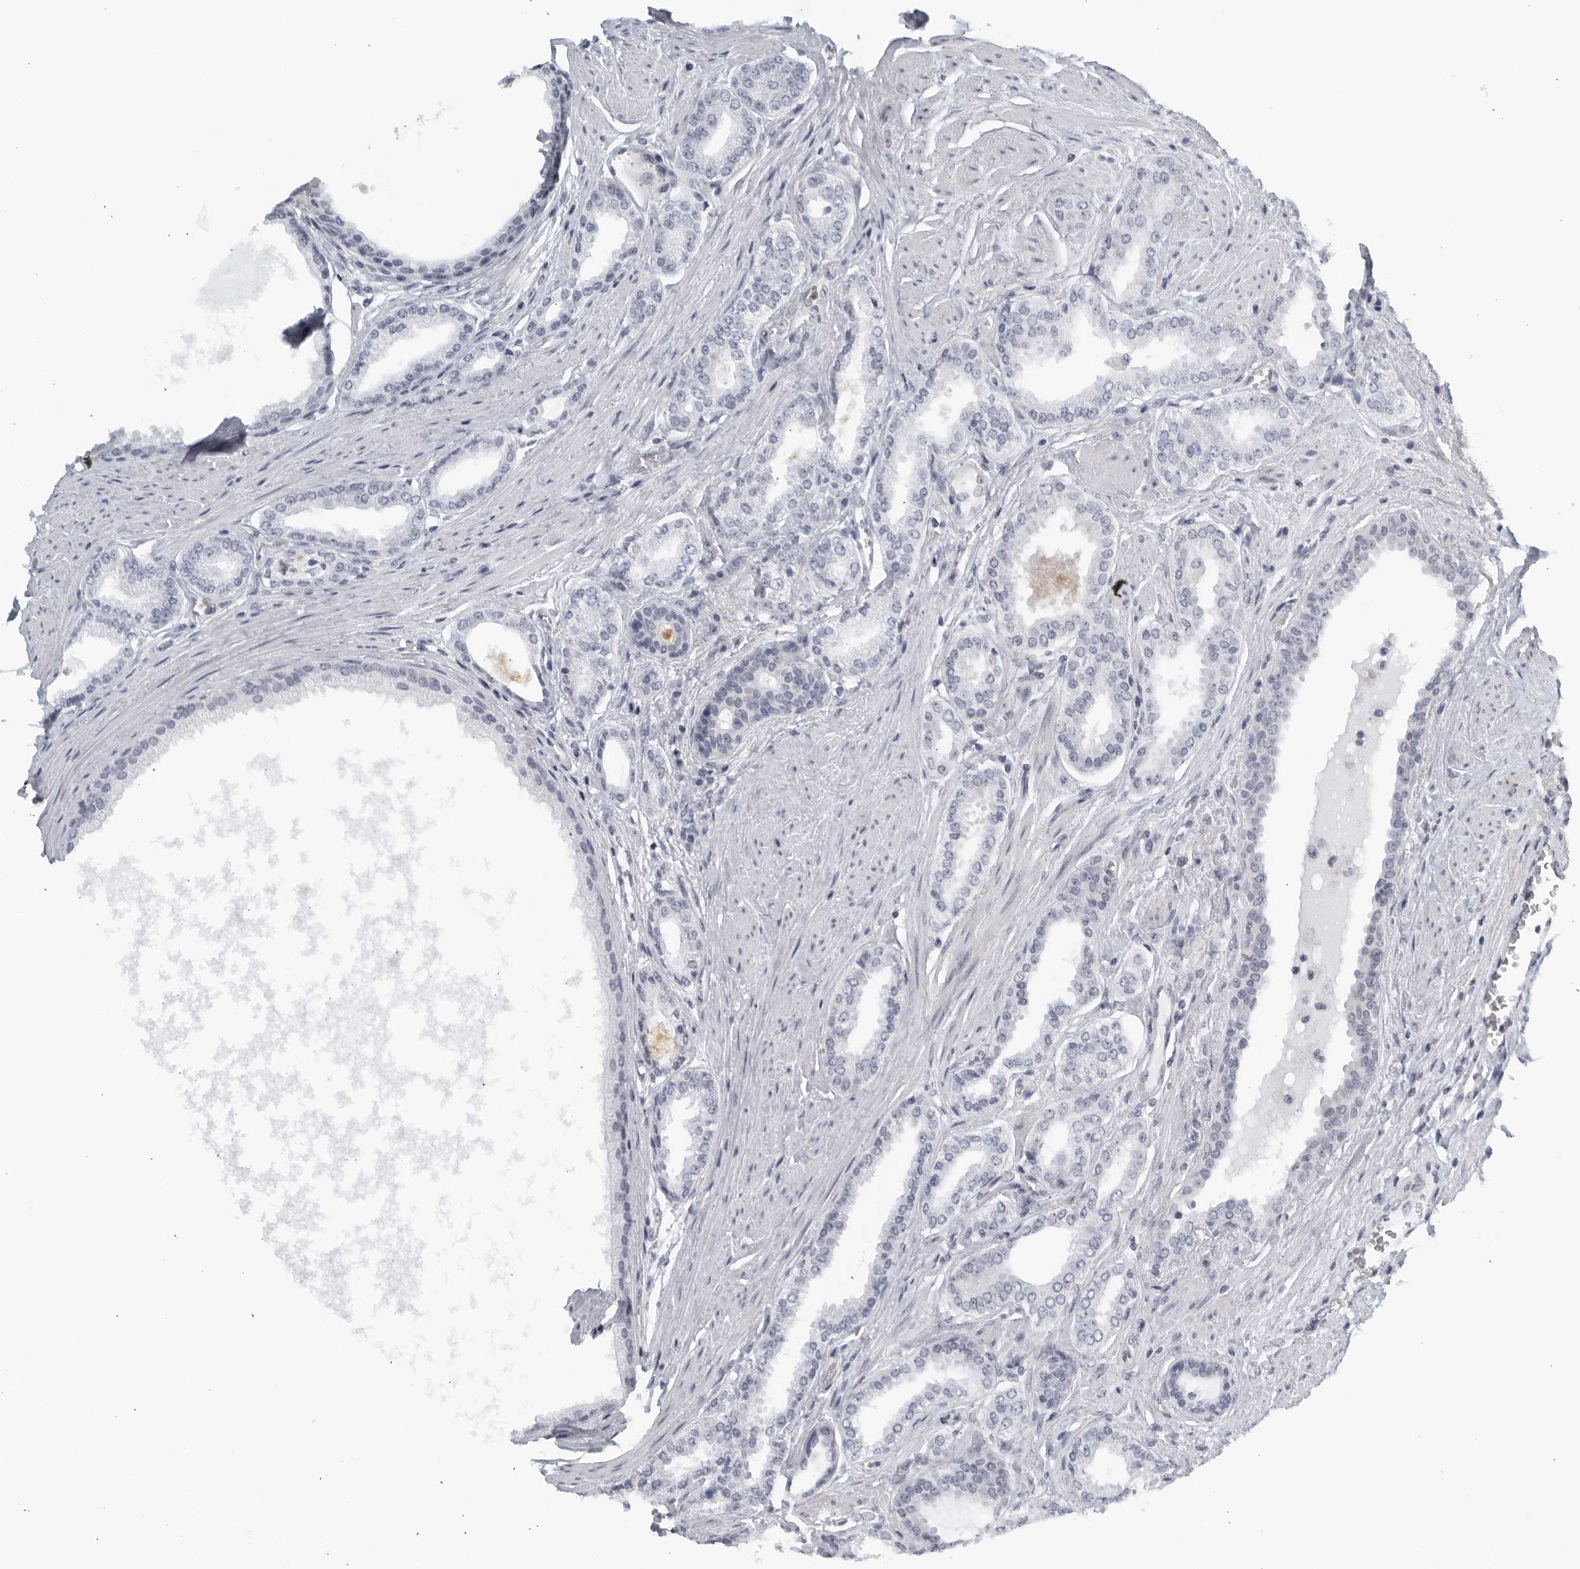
{"staining": {"intensity": "negative", "quantity": "none", "location": "none"}, "tissue": "prostate cancer", "cell_type": "Tumor cells", "image_type": "cancer", "snomed": [{"axis": "morphology", "description": "Adenocarcinoma, Low grade"}, {"axis": "topography", "description": "Prostate"}], "caption": "This photomicrograph is of low-grade adenocarcinoma (prostate) stained with immunohistochemistry to label a protein in brown with the nuclei are counter-stained blue. There is no positivity in tumor cells.", "gene": "KLK7", "patient": {"sex": "male", "age": 63}}